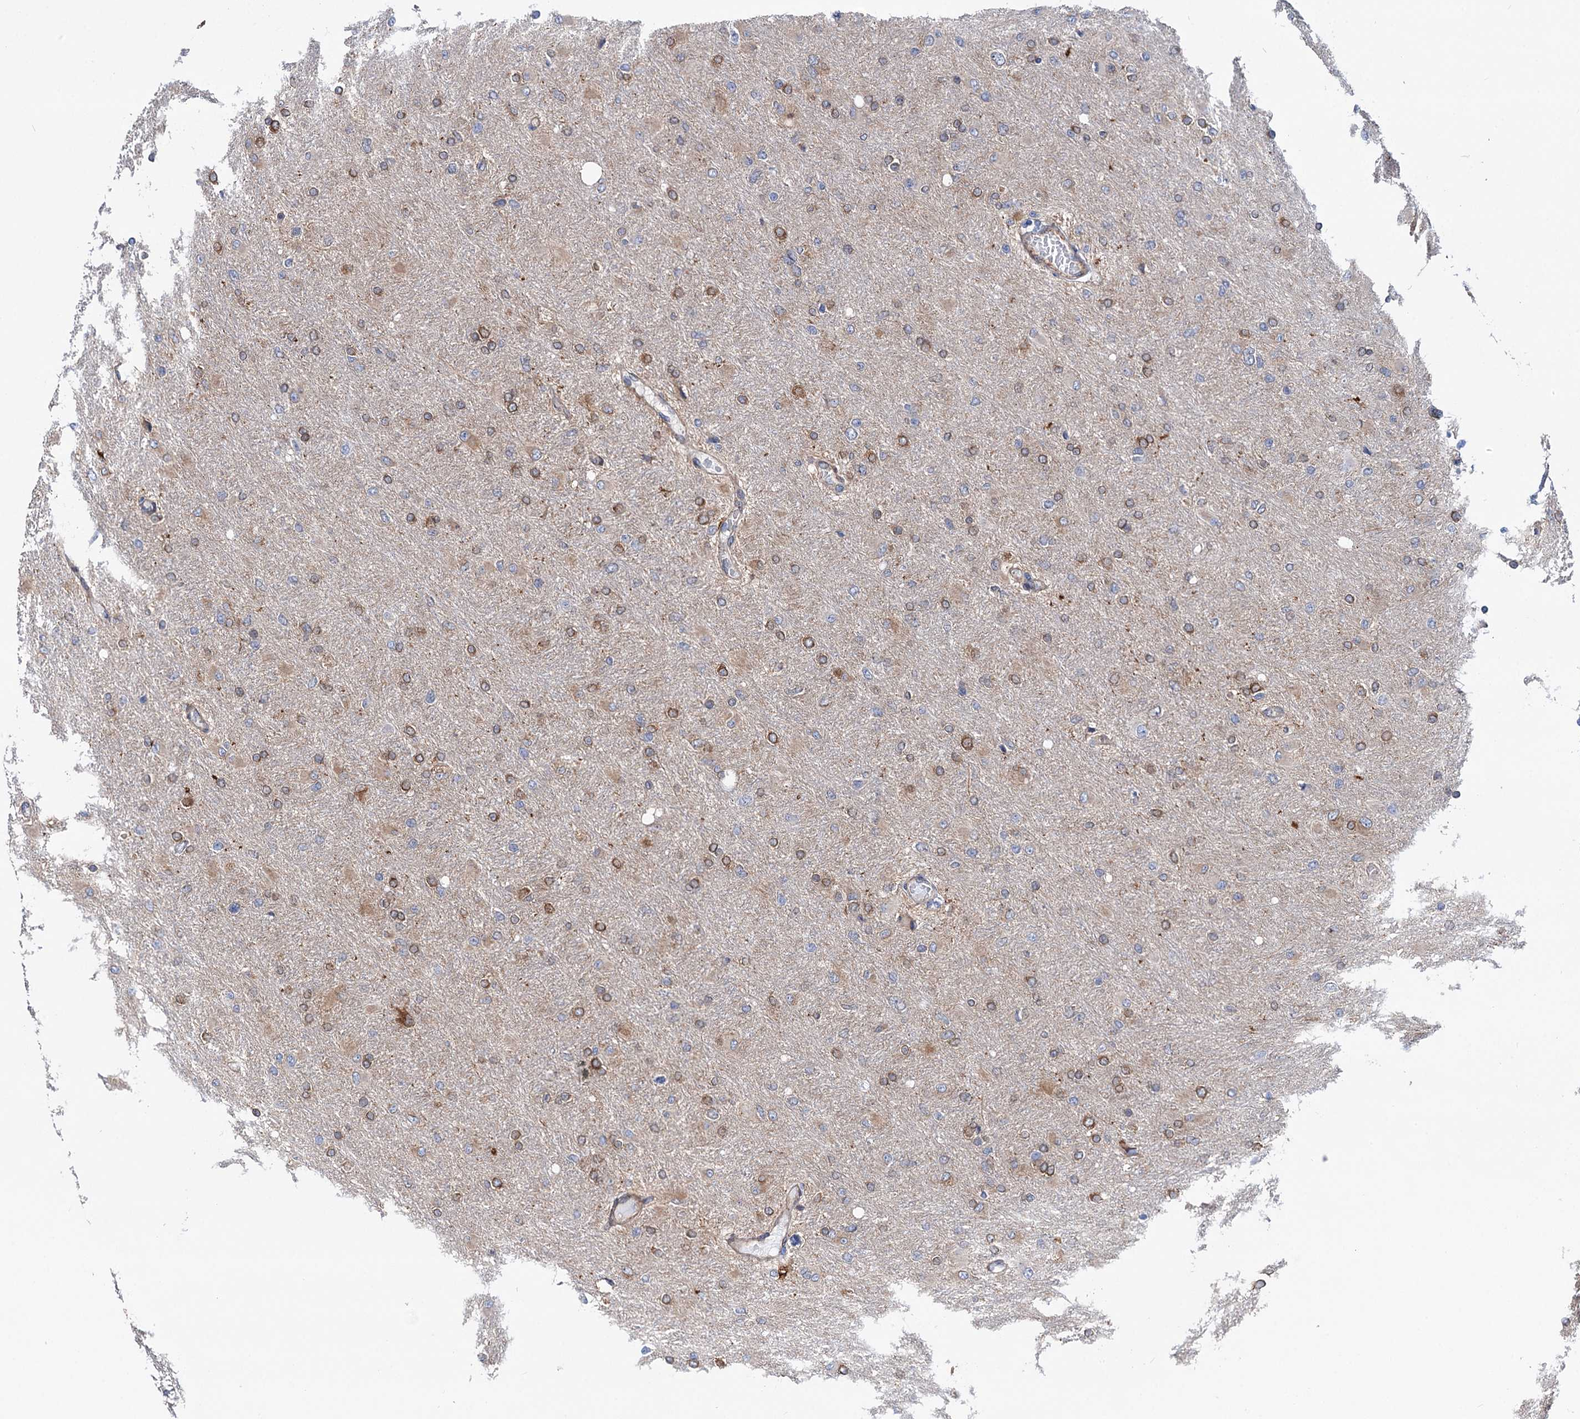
{"staining": {"intensity": "moderate", "quantity": "25%-75%", "location": "cytoplasmic/membranous"}, "tissue": "glioma", "cell_type": "Tumor cells", "image_type": "cancer", "snomed": [{"axis": "morphology", "description": "Glioma, malignant, High grade"}, {"axis": "topography", "description": "Cerebral cortex"}], "caption": "Glioma tissue exhibits moderate cytoplasmic/membranous staining in about 25%-75% of tumor cells, visualized by immunohistochemistry. (DAB (3,3'-diaminobenzidine) IHC, brown staining for protein, blue staining for nuclei).", "gene": "PTDSS2", "patient": {"sex": "female", "age": 36}}